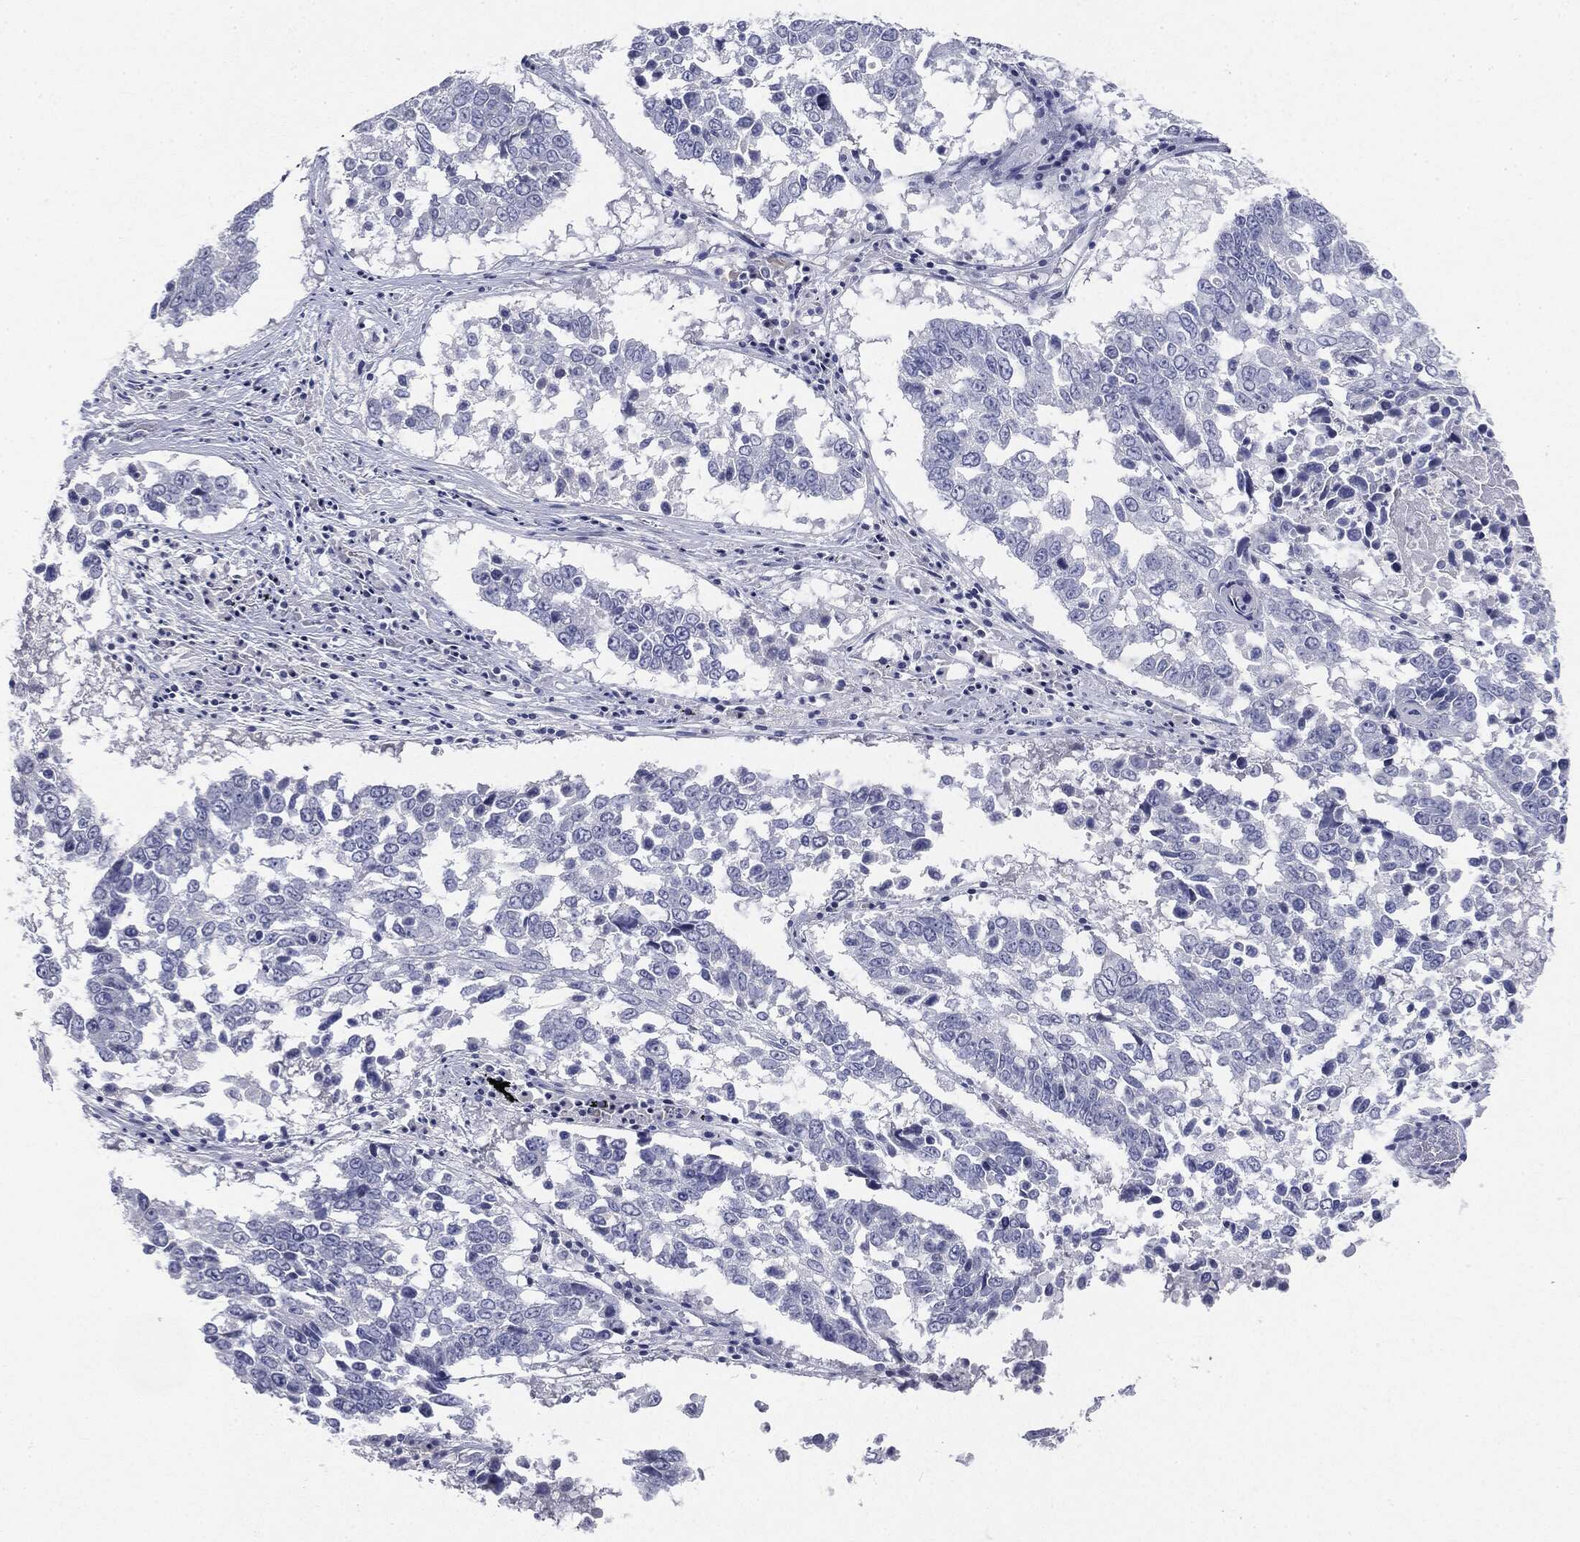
{"staining": {"intensity": "negative", "quantity": "none", "location": "none"}, "tissue": "lung cancer", "cell_type": "Tumor cells", "image_type": "cancer", "snomed": [{"axis": "morphology", "description": "Squamous cell carcinoma, NOS"}, {"axis": "topography", "description": "Lung"}], "caption": "High magnification brightfield microscopy of lung cancer stained with DAB (3,3'-diaminobenzidine) (brown) and counterstained with hematoxylin (blue): tumor cells show no significant staining.", "gene": "CGB1", "patient": {"sex": "male", "age": 82}}